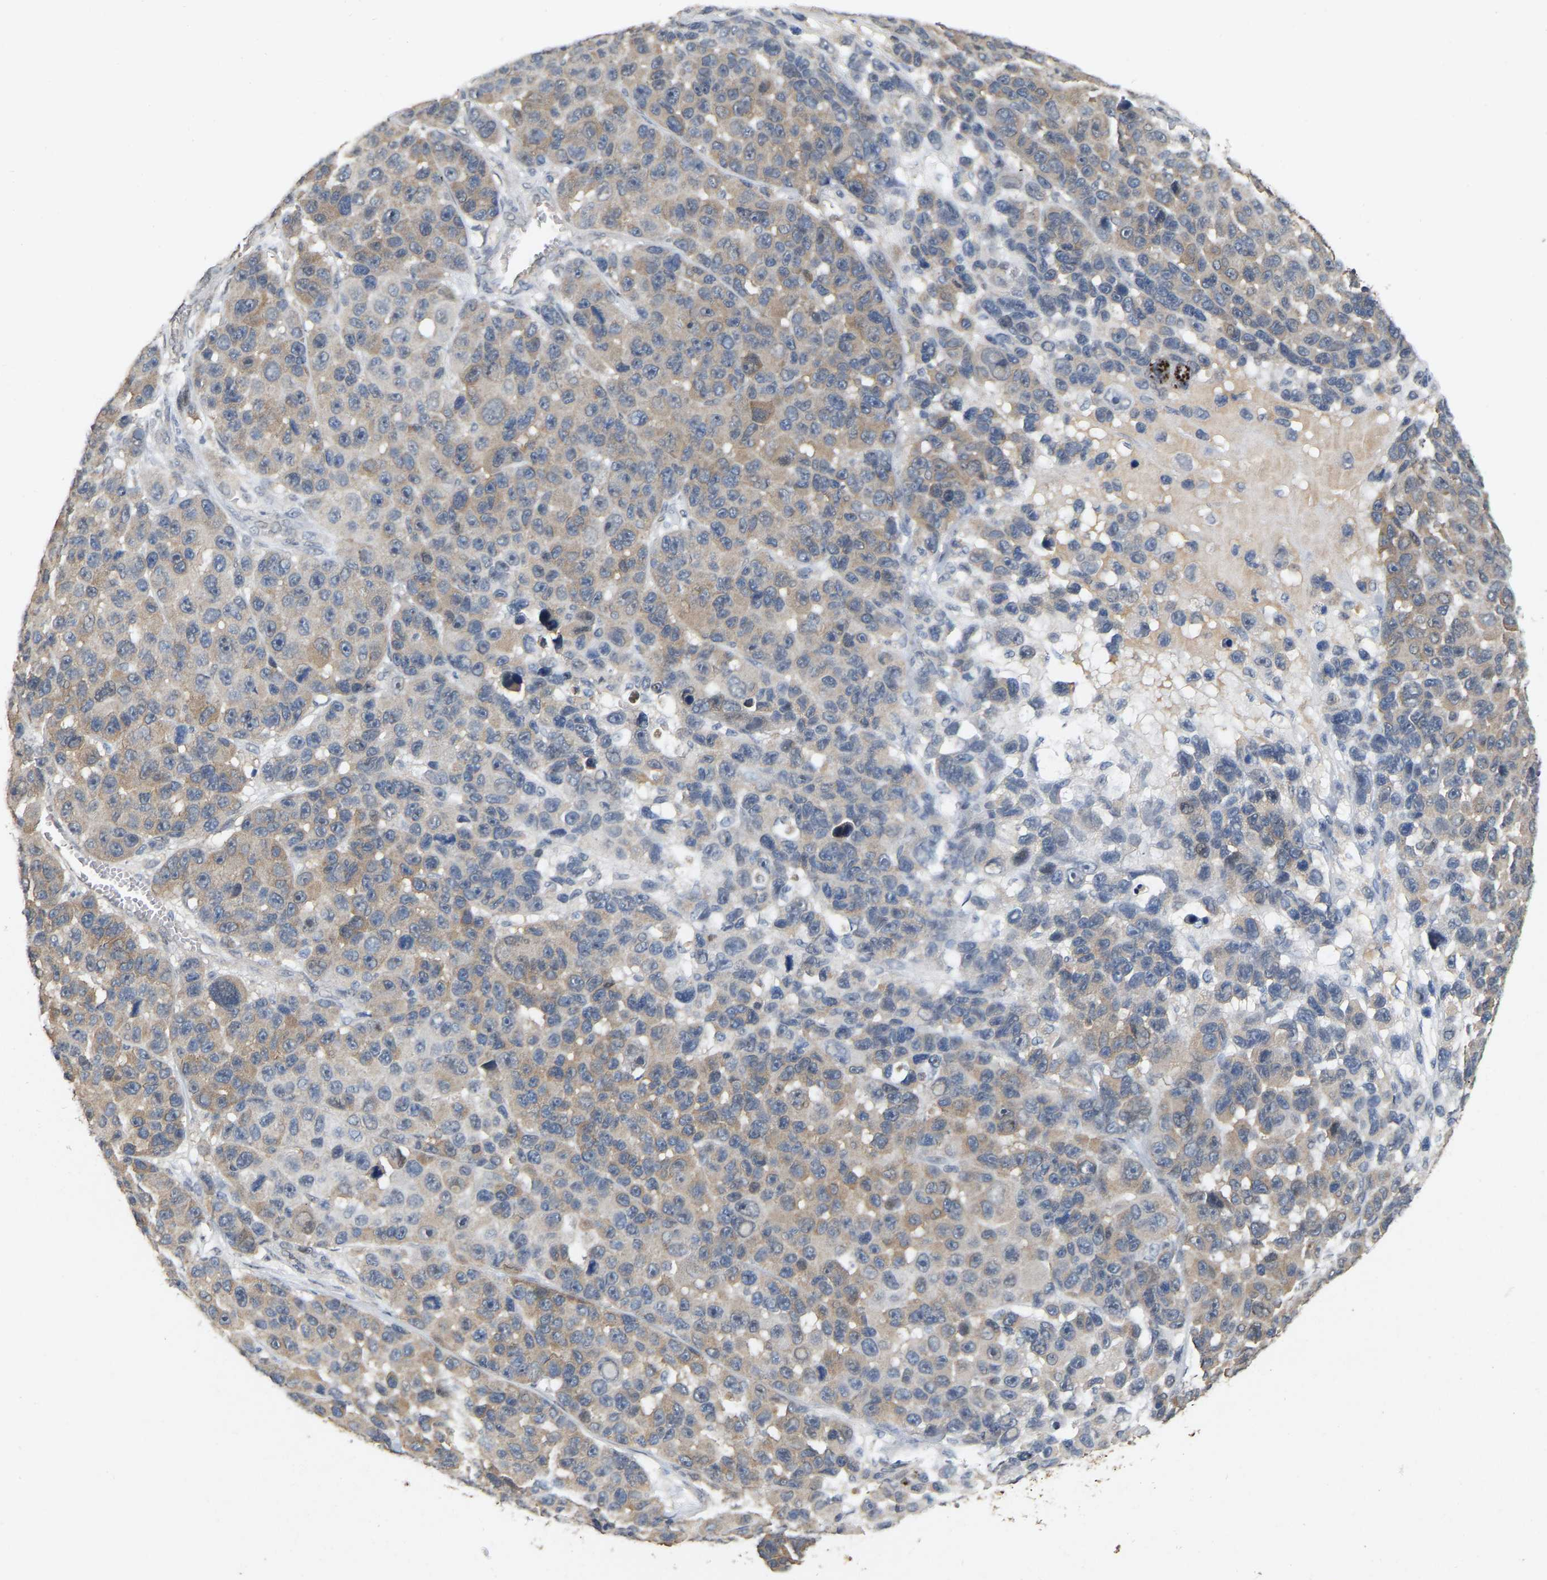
{"staining": {"intensity": "weak", "quantity": "25%-75%", "location": "cytoplasmic/membranous"}, "tissue": "melanoma", "cell_type": "Tumor cells", "image_type": "cancer", "snomed": [{"axis": "morphology", "description": "Malignant melanoma, NOS"}, {"axis": "topography", "description": "Skin"}], "caption": "Malignant melanoma stained with DAB immunohistochemistry reveals low levels of weak cytoplasmic/membranous expression in approximately 25%-75% of tumor cells.", "gene": "RUVBL1", "patient": {"sex": "male", "age": 53}}